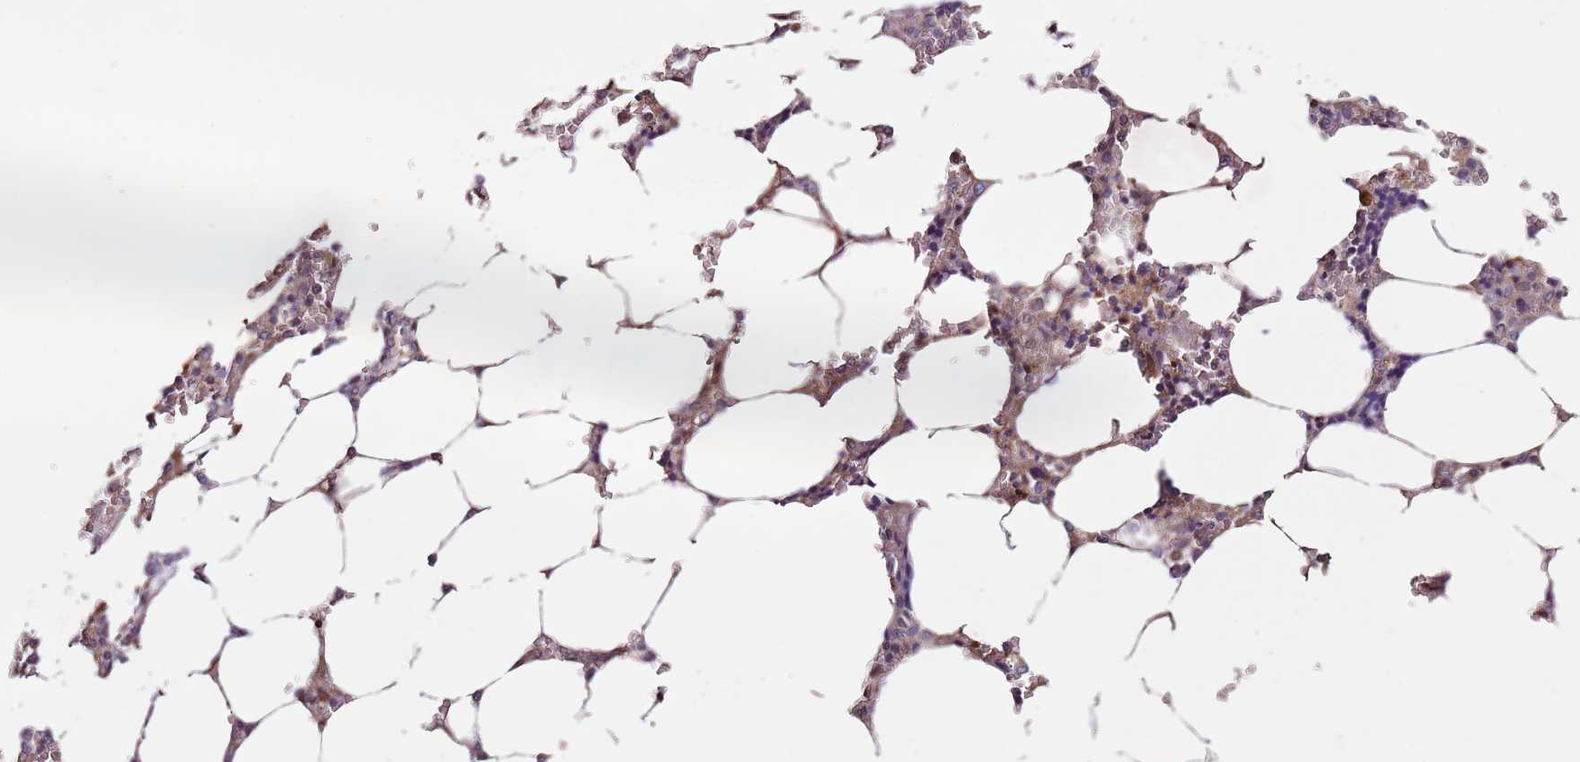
{"staining": {"intensity": "negative", "quantity": "none", "location": "none"}, "tissue": "bone marrow", "cell_type": "Hematopoietic cells", "image_type": "normal", "snomed": [{"axis": "morphology", "description": "Normal tissue, NOS"}, {"axis": "topography", "description": "Bone marrow"}], "caption": "An immunohistochemistry photomicrograph of benign bone marrow is shown. There is no staining in hematopoietic cells of bone marrow.", "gene": "MDH1", "patient": {"sex": "male", "age": 64}}